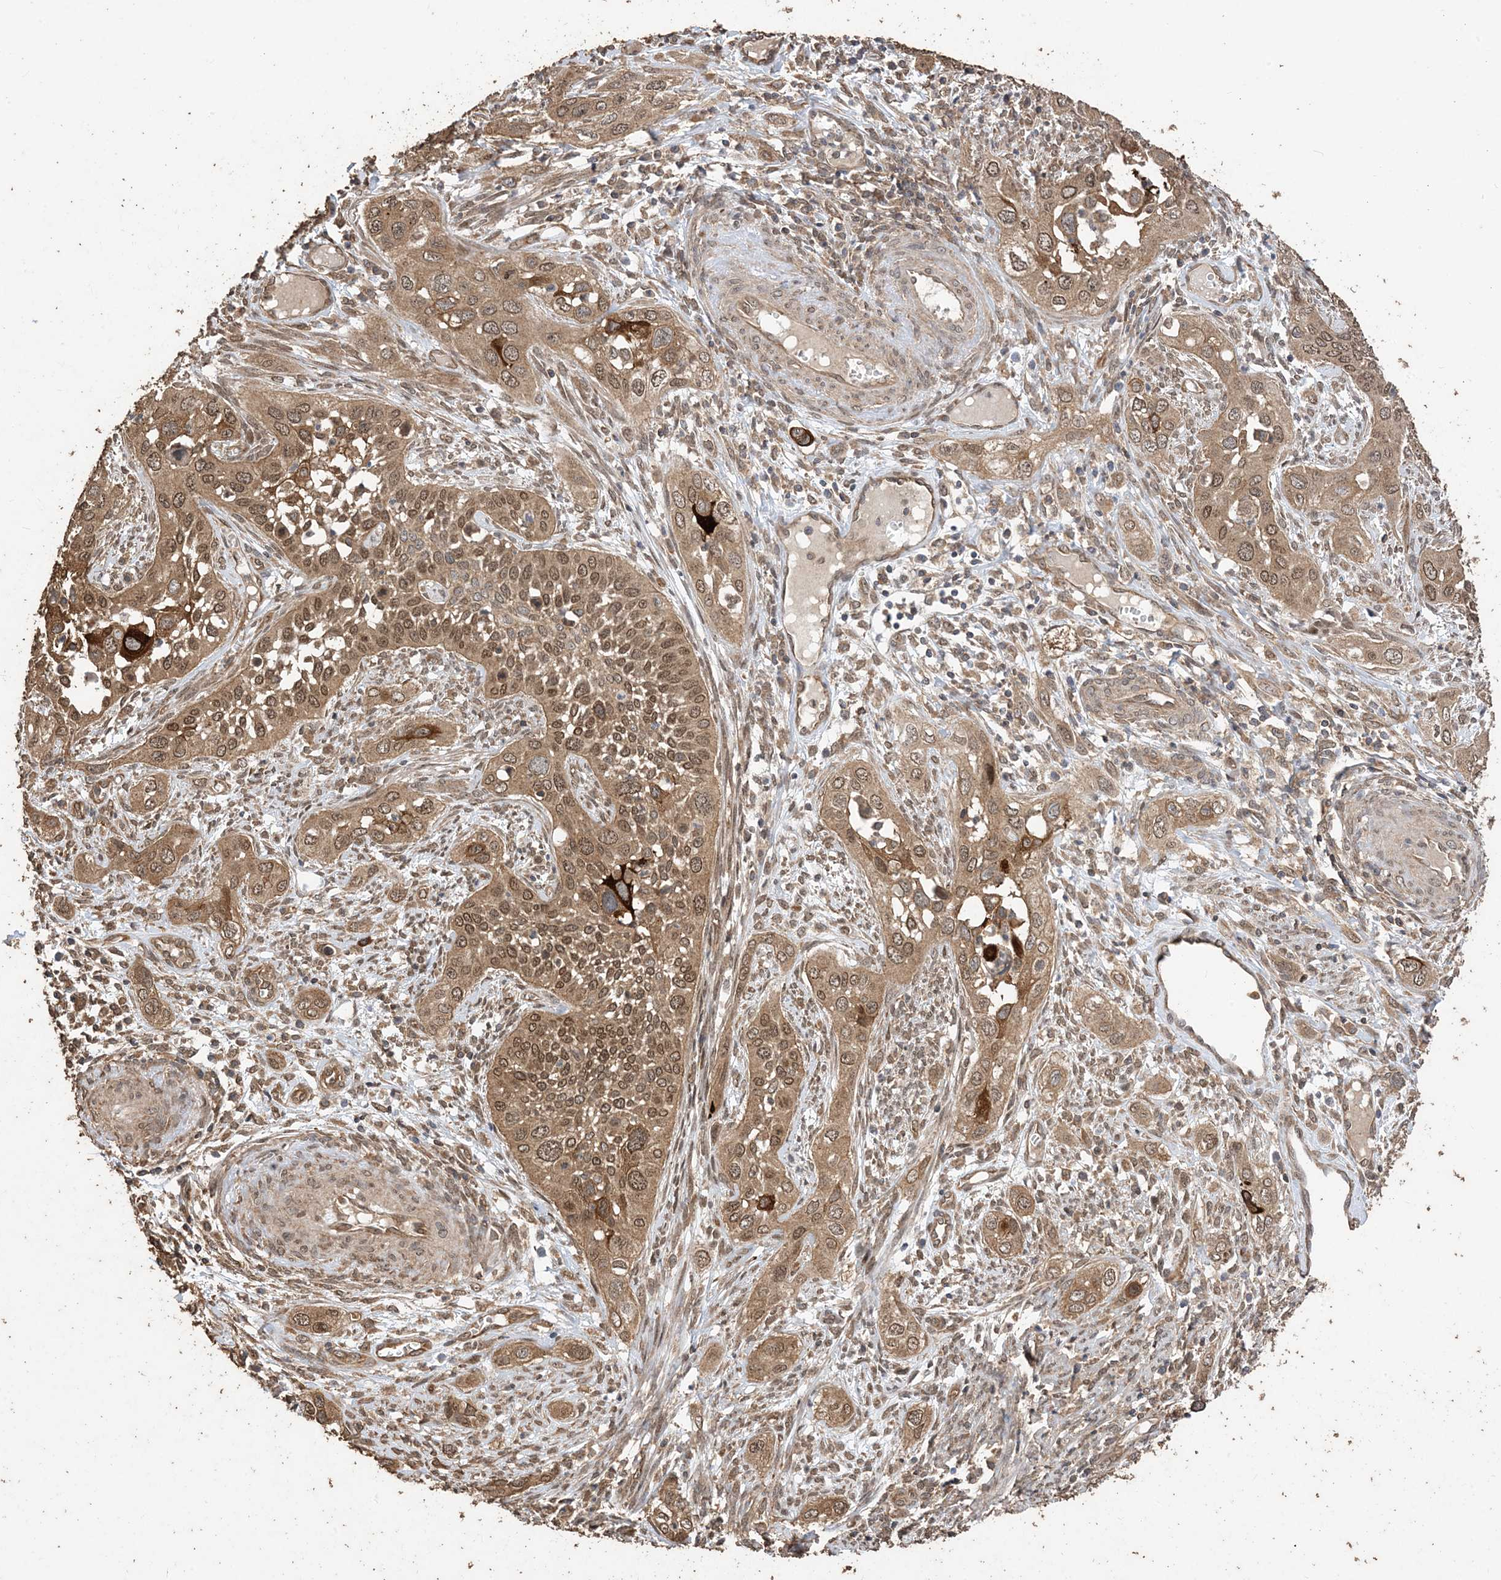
{"staining": {"intensity": "moderate", "quantity": ">75%", "location": "cytoplasmic/membranous,nuclear"}, "tissue": "cervical cancer", "cell_type": "Tumor cells", "image_type": "cancer", "snomed": [{"axis": "morphology", "description": "Squamous cell carcinoma, NOS"}, {"axis": "topography", "description": "Cervix"}], "caption": "A medium amount of moderate cytoplasmic/membranous and nuclear staining is seen in approximately >75% of tumor cells in squamous cell carcinoma (cervical) tissue.", "gene": "ZKSCAN5", "patient": {"sex": "female", "age": 34}}